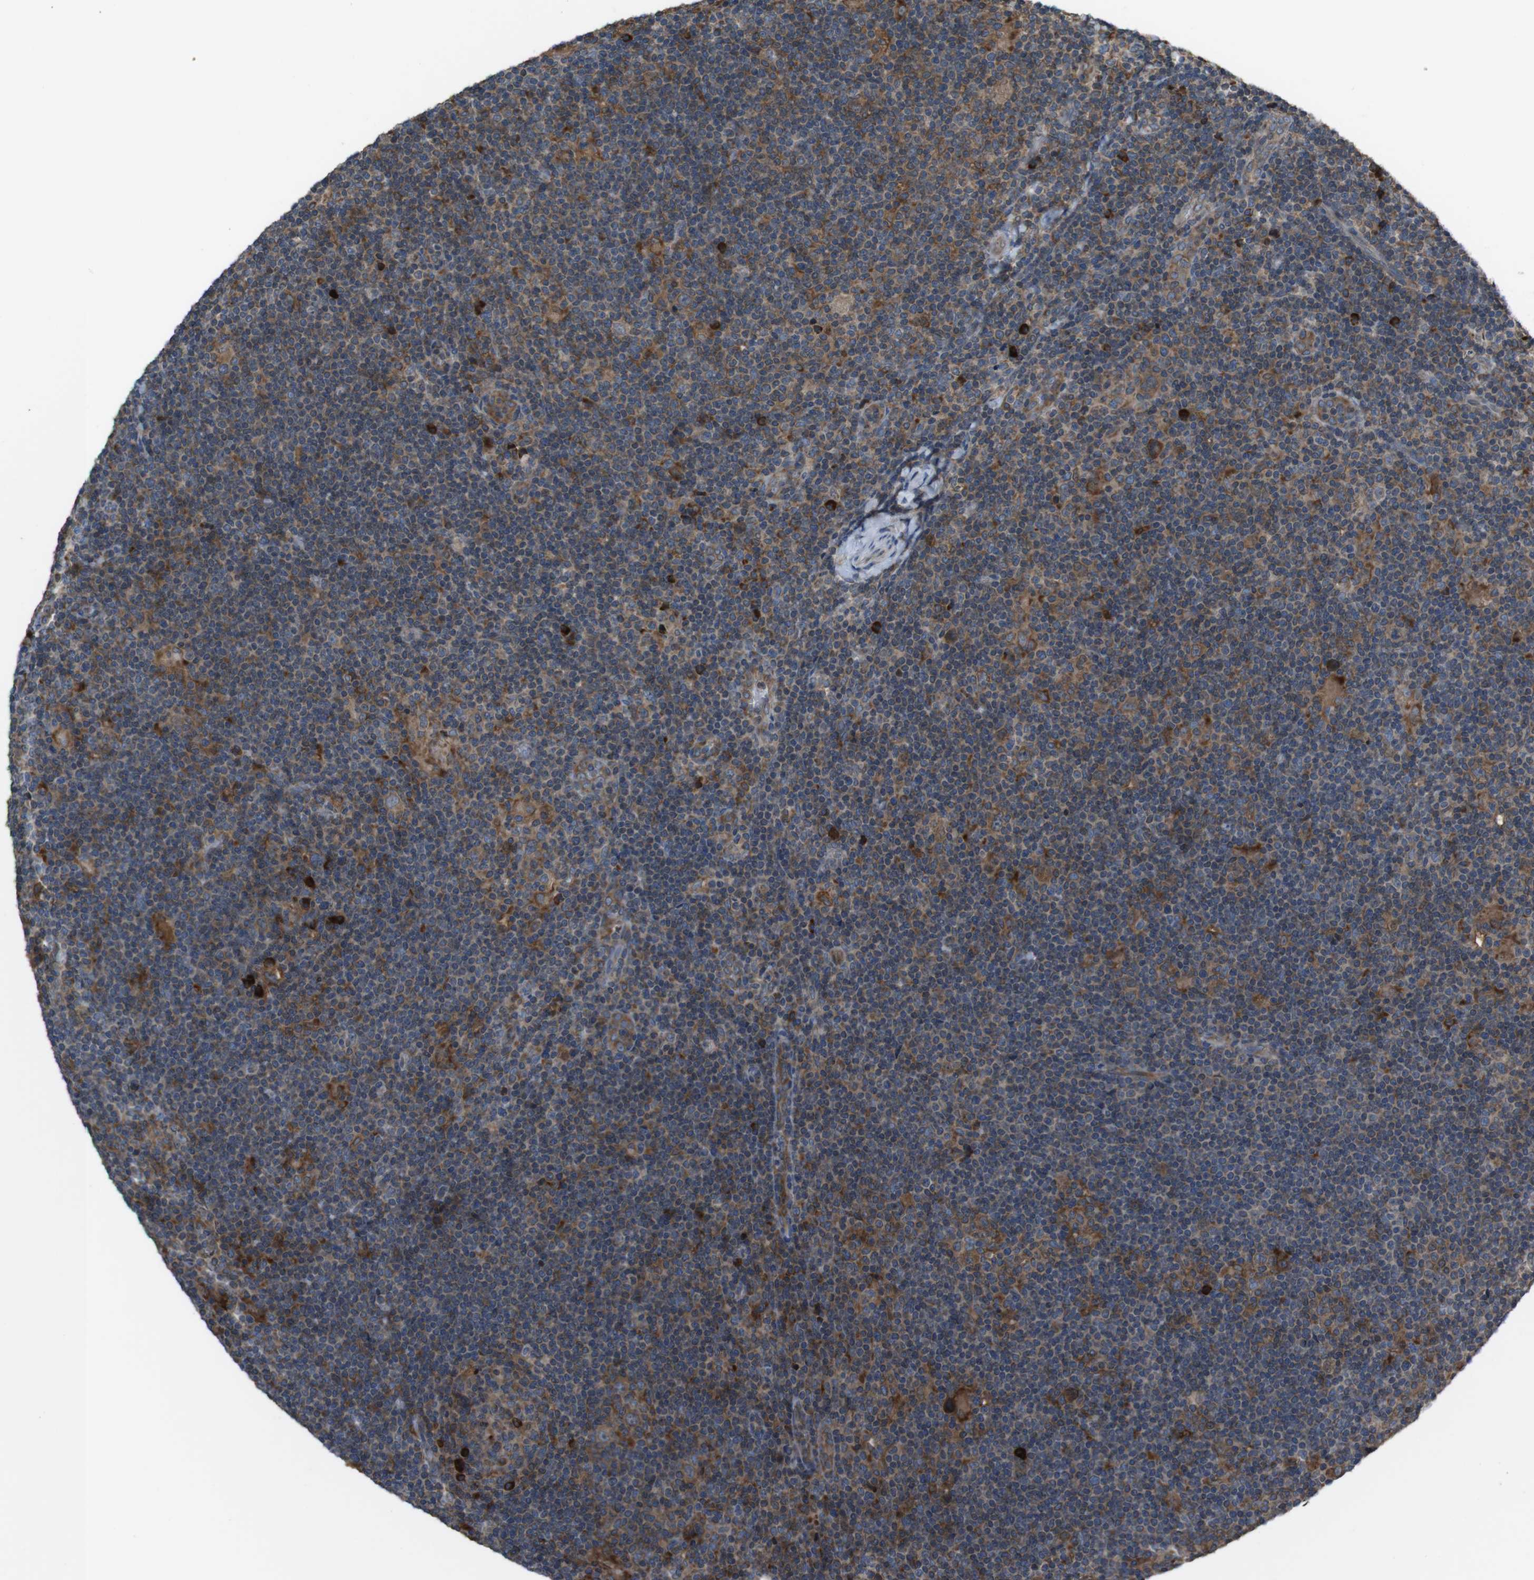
{"staining": {"intensity": "moderate", "quantity": ">75%", "location": "cytoplasmic/membranous"}, "tissue": "lymphoma", "cell_type": "Tumor cells", "image_type": "cancer", "snomed": [{"axis": "morphology", "description": "Hodgkin's disease, NOS"}, {"axis": "topography", "description": "Lymph node"}], "caption": "Human lymphoma stained for a protein (brown) shows moderate cytoplasmic/membranous positive staining in approximately >75% of tumor cells.", "gene": "SSR3", "patient": {"sex": "female", "age": 57}}